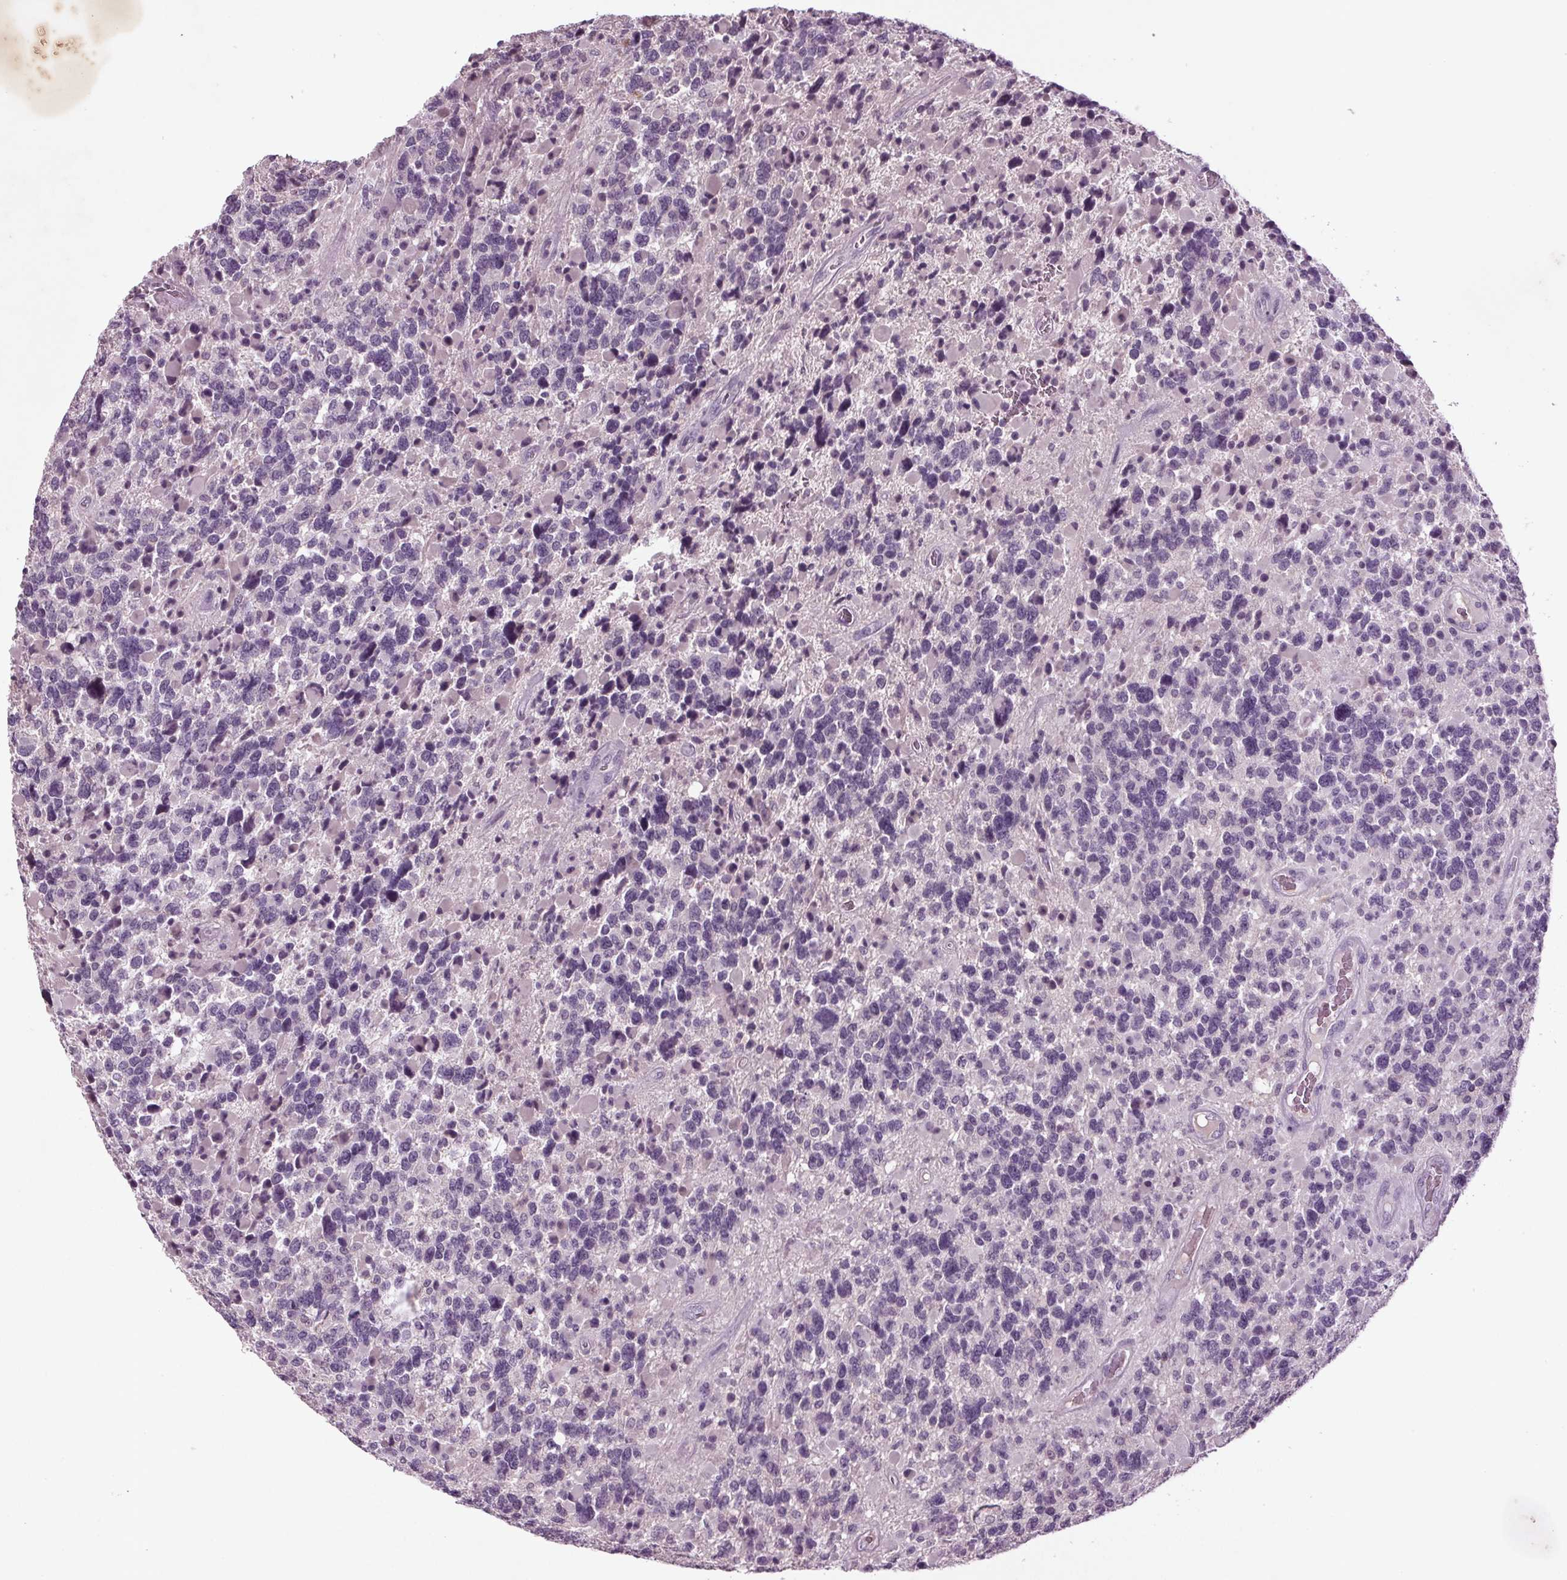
{"staining": {"intensity": "negative", "quantity": "none", "location": "none"}, "tissue": "glioma", "cell_type": "Tumor cells", "image_type": "cancer", "snomed": [{"axis": "morphology", "description": "Glioma, malignant, High grade"}, {"axis": "topography", "description": "Brain"}], "caption": "This is an immunohistochemistry (IHC) micrograph of malignant glioma (high-grade). There is no positivity in tumor cells.", "gene": "BHLHE22", "patient": {"sex": "female", "age": 40}}